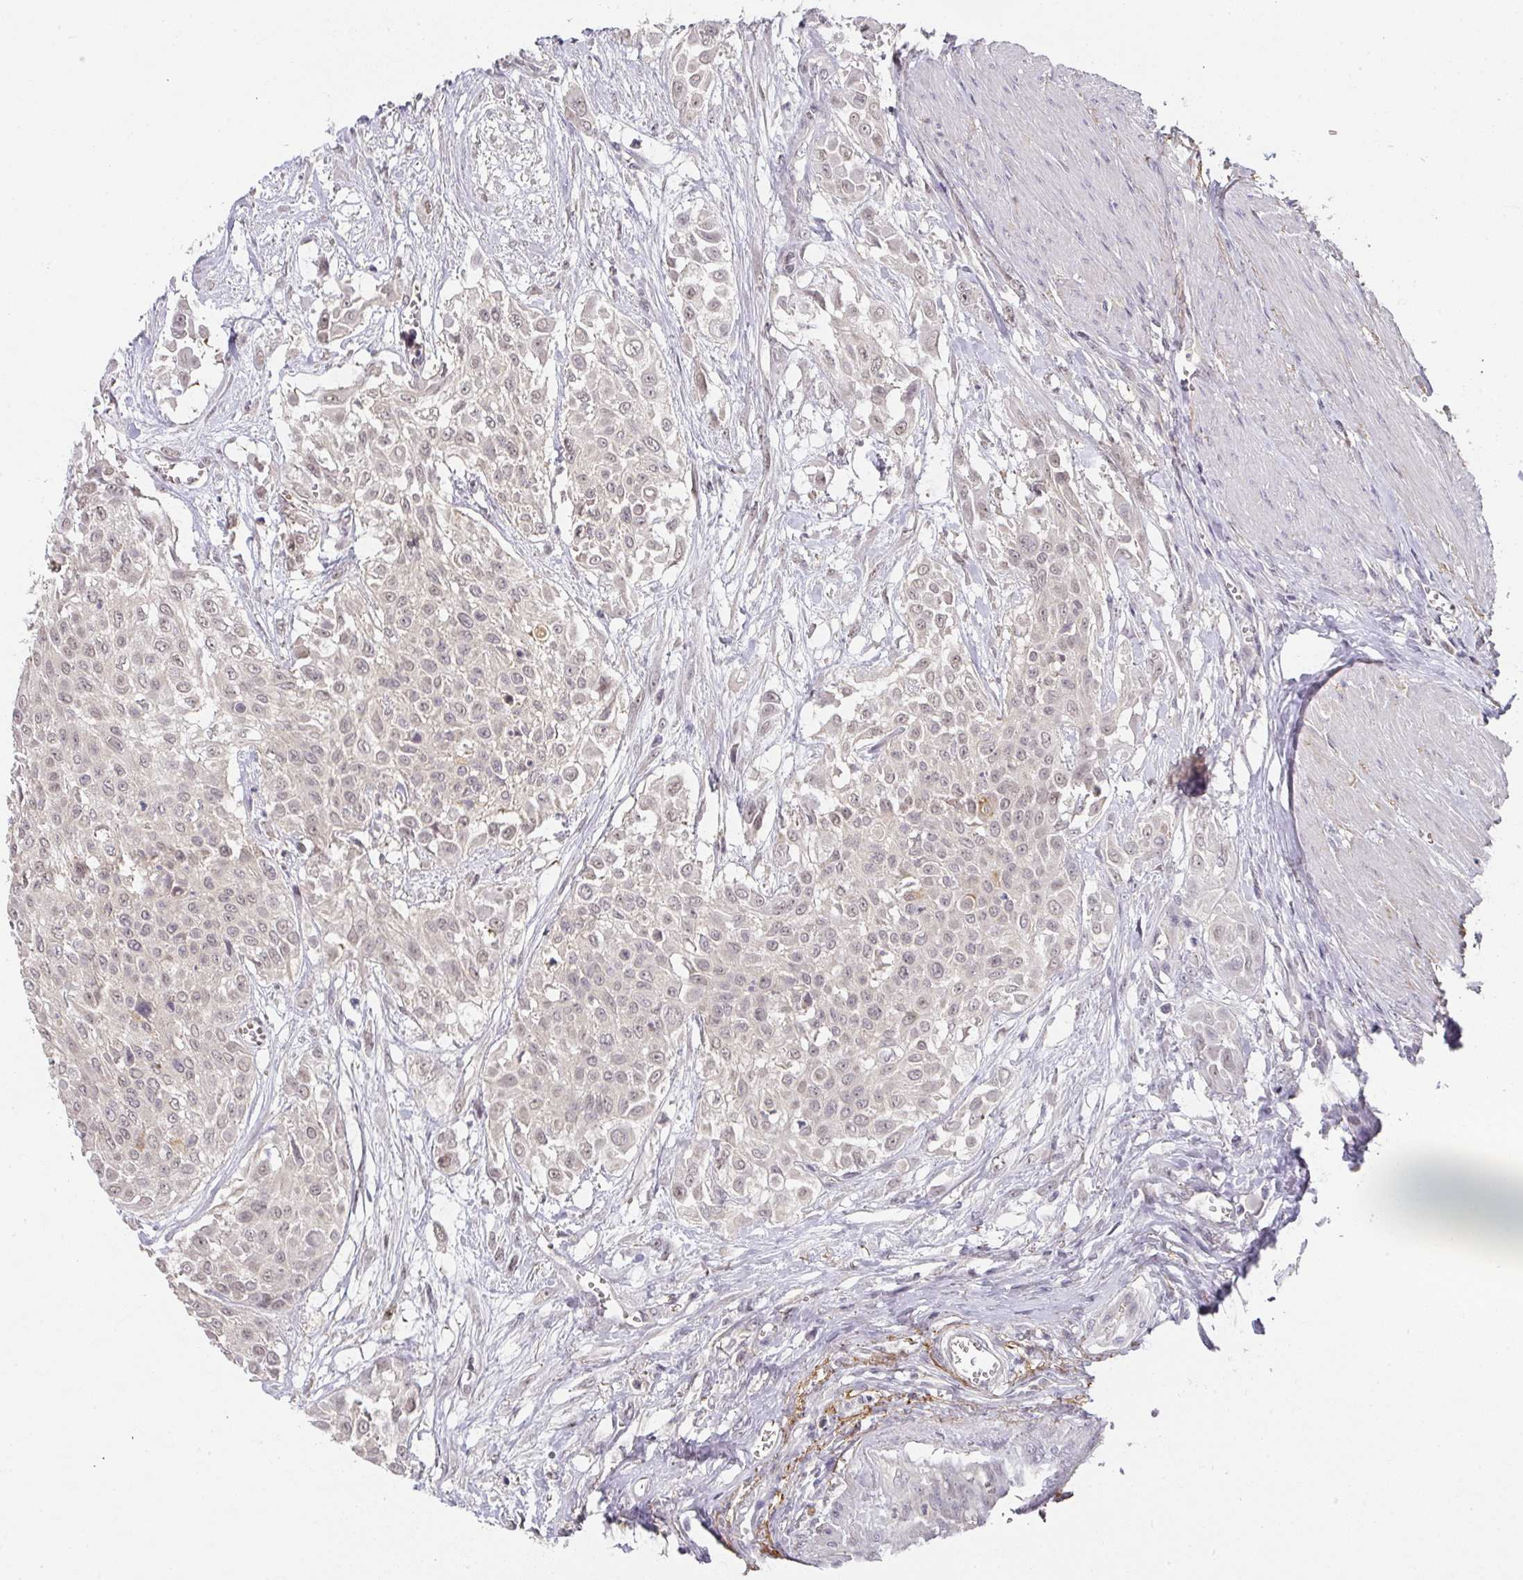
{"staining": {"intensity": "weak", "quantity": ">75%", "location": "nuclear"}, "tissue": "urothelial cancer", "cell_type": "Tumor cells", "image_type": "cancer", "snomed": [{"axis": "morphology", "description": "Urothelial carcinoma, High grade"}, {"axis": "topography", "description": "Urinary bladder"}], "caption": "Urothelial cancer stained for a protein shows weak nuclear positivity in tumor cells.", "gene": "FOXN4", "patient": {"sex": "male", "age": 57}}